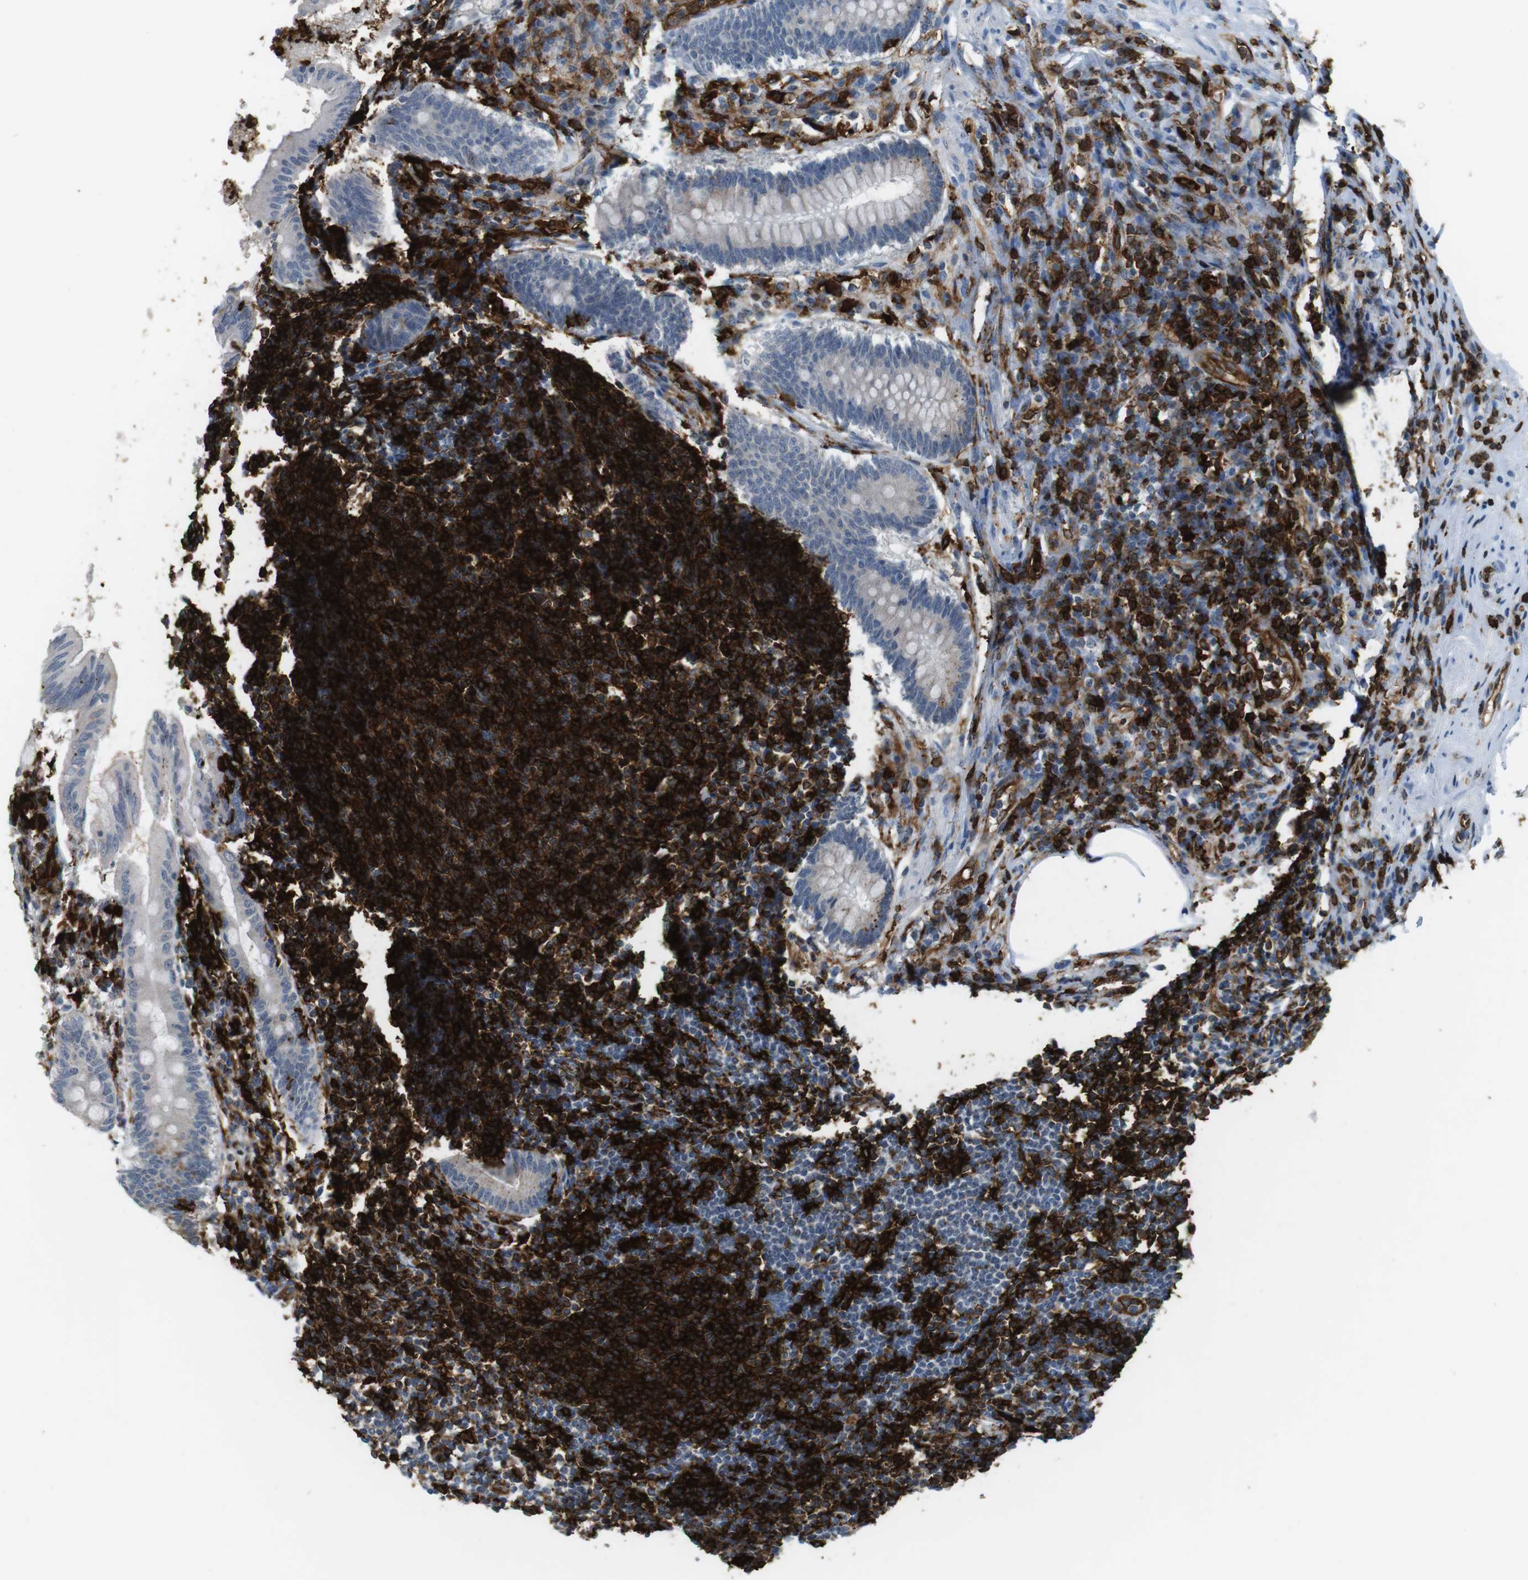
{"staining": {"intensity": "weak", "quantity": "<25%", "location": "cytoplasmic/membranous"}, "tissue": "appendix", "cell_type": "Glandular cells", "image_type": "normal", "snomed": [{"axis": "morphology", "description": "Normal tissue, NOS"}, {"axis": "topography", "description": "Appendix"}], "caption": "Human appendix stained for a protein using IHC displays no positivity in glandular cells.", "gene": "HLA", "patient": {"sex": "female", "age": 50}}